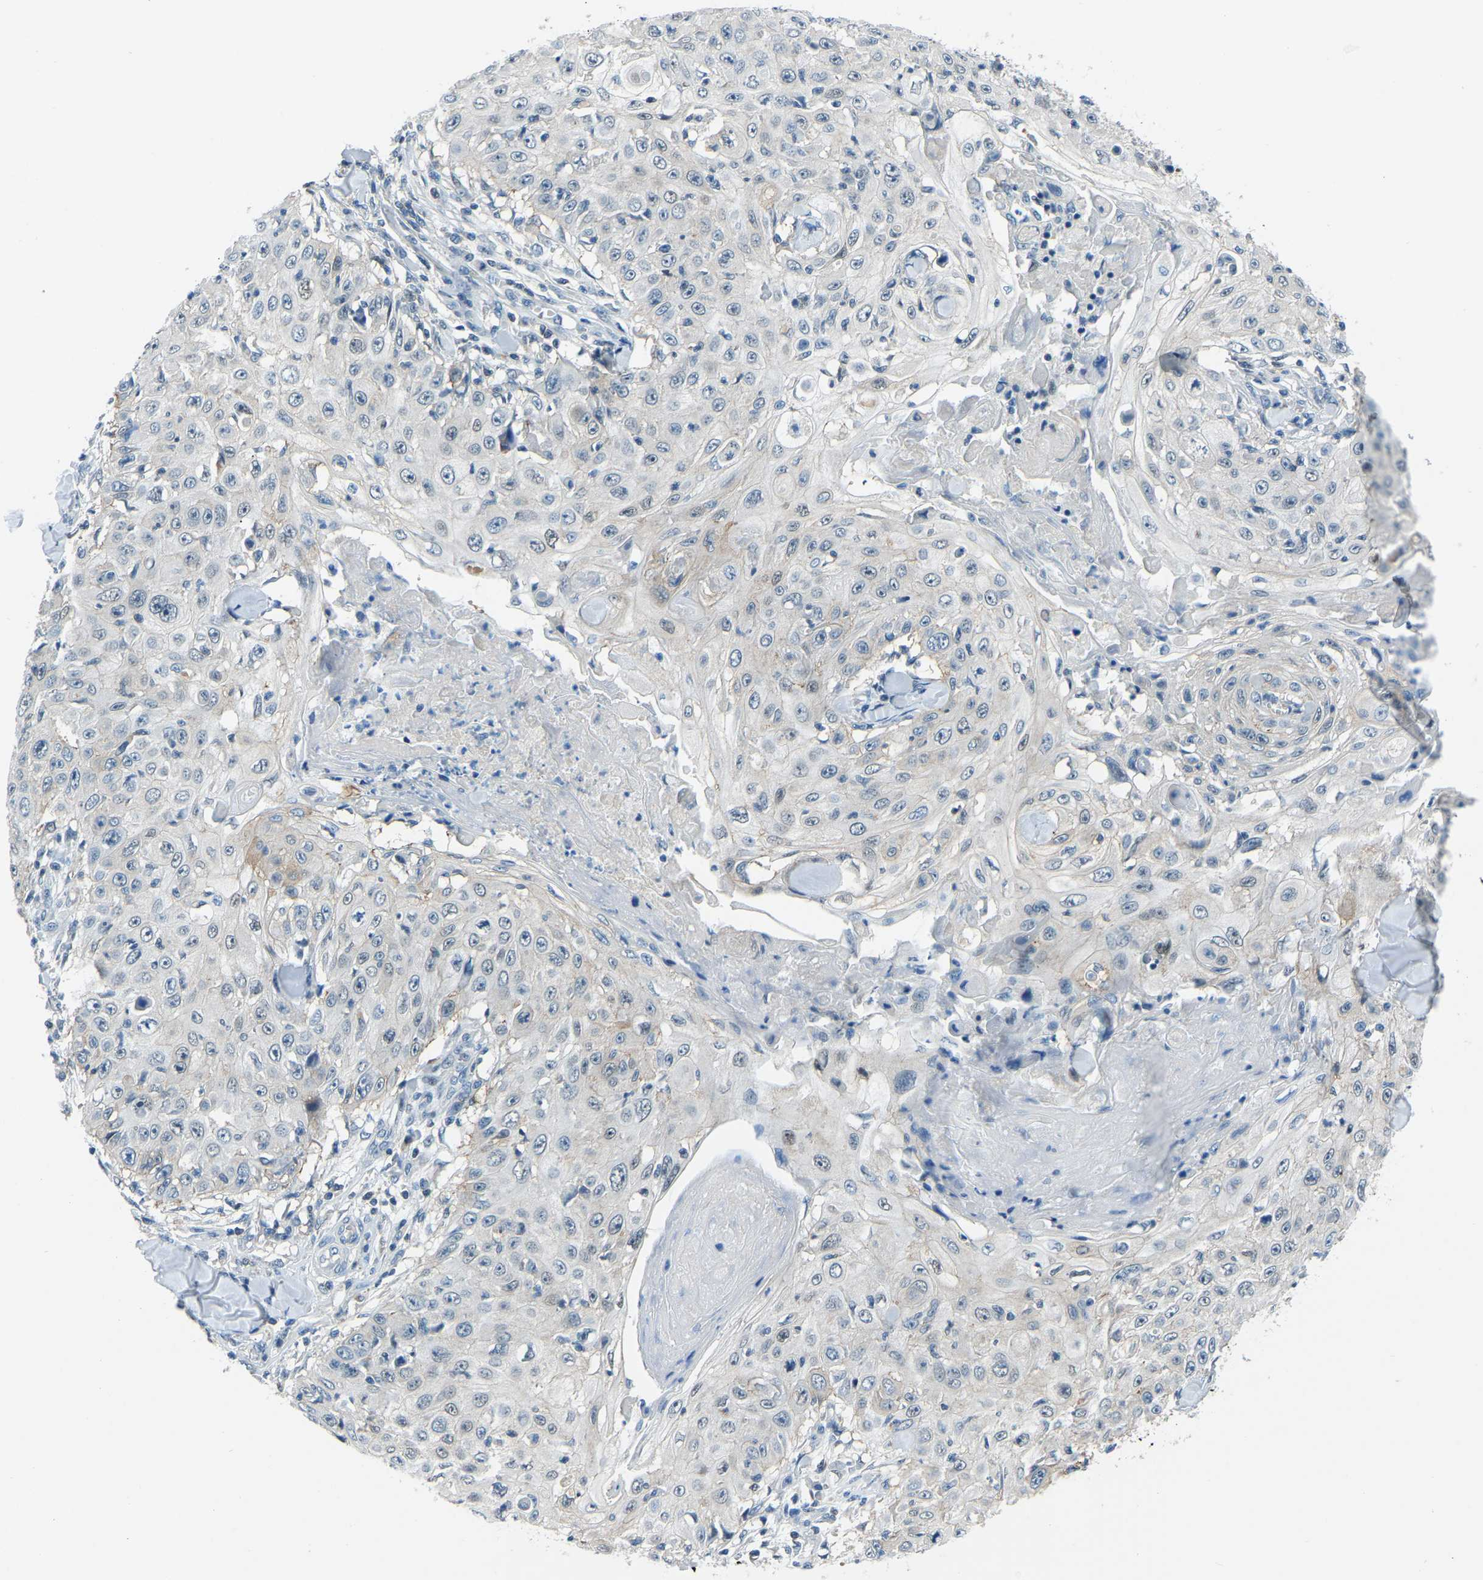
{"staining": {"intensity": "weak", "quantity": "<25%", "location": "cytoplasmic/membranous"}, "tissue": "skin cancer", "cell_type": "Tumor cells", "image_type": "cancer", "snomed": [{"axis": "morphology", "description": "Squamous cell carcinoma, NOS"}, {"axis": "topography", "description": "Skin"}], "caption": "A histopathology image of skin cancer stained for a protein shows no brown staining in tumor cells.", "gene": "XIRP1", "patient": {"sex": "male", "age": 86}}